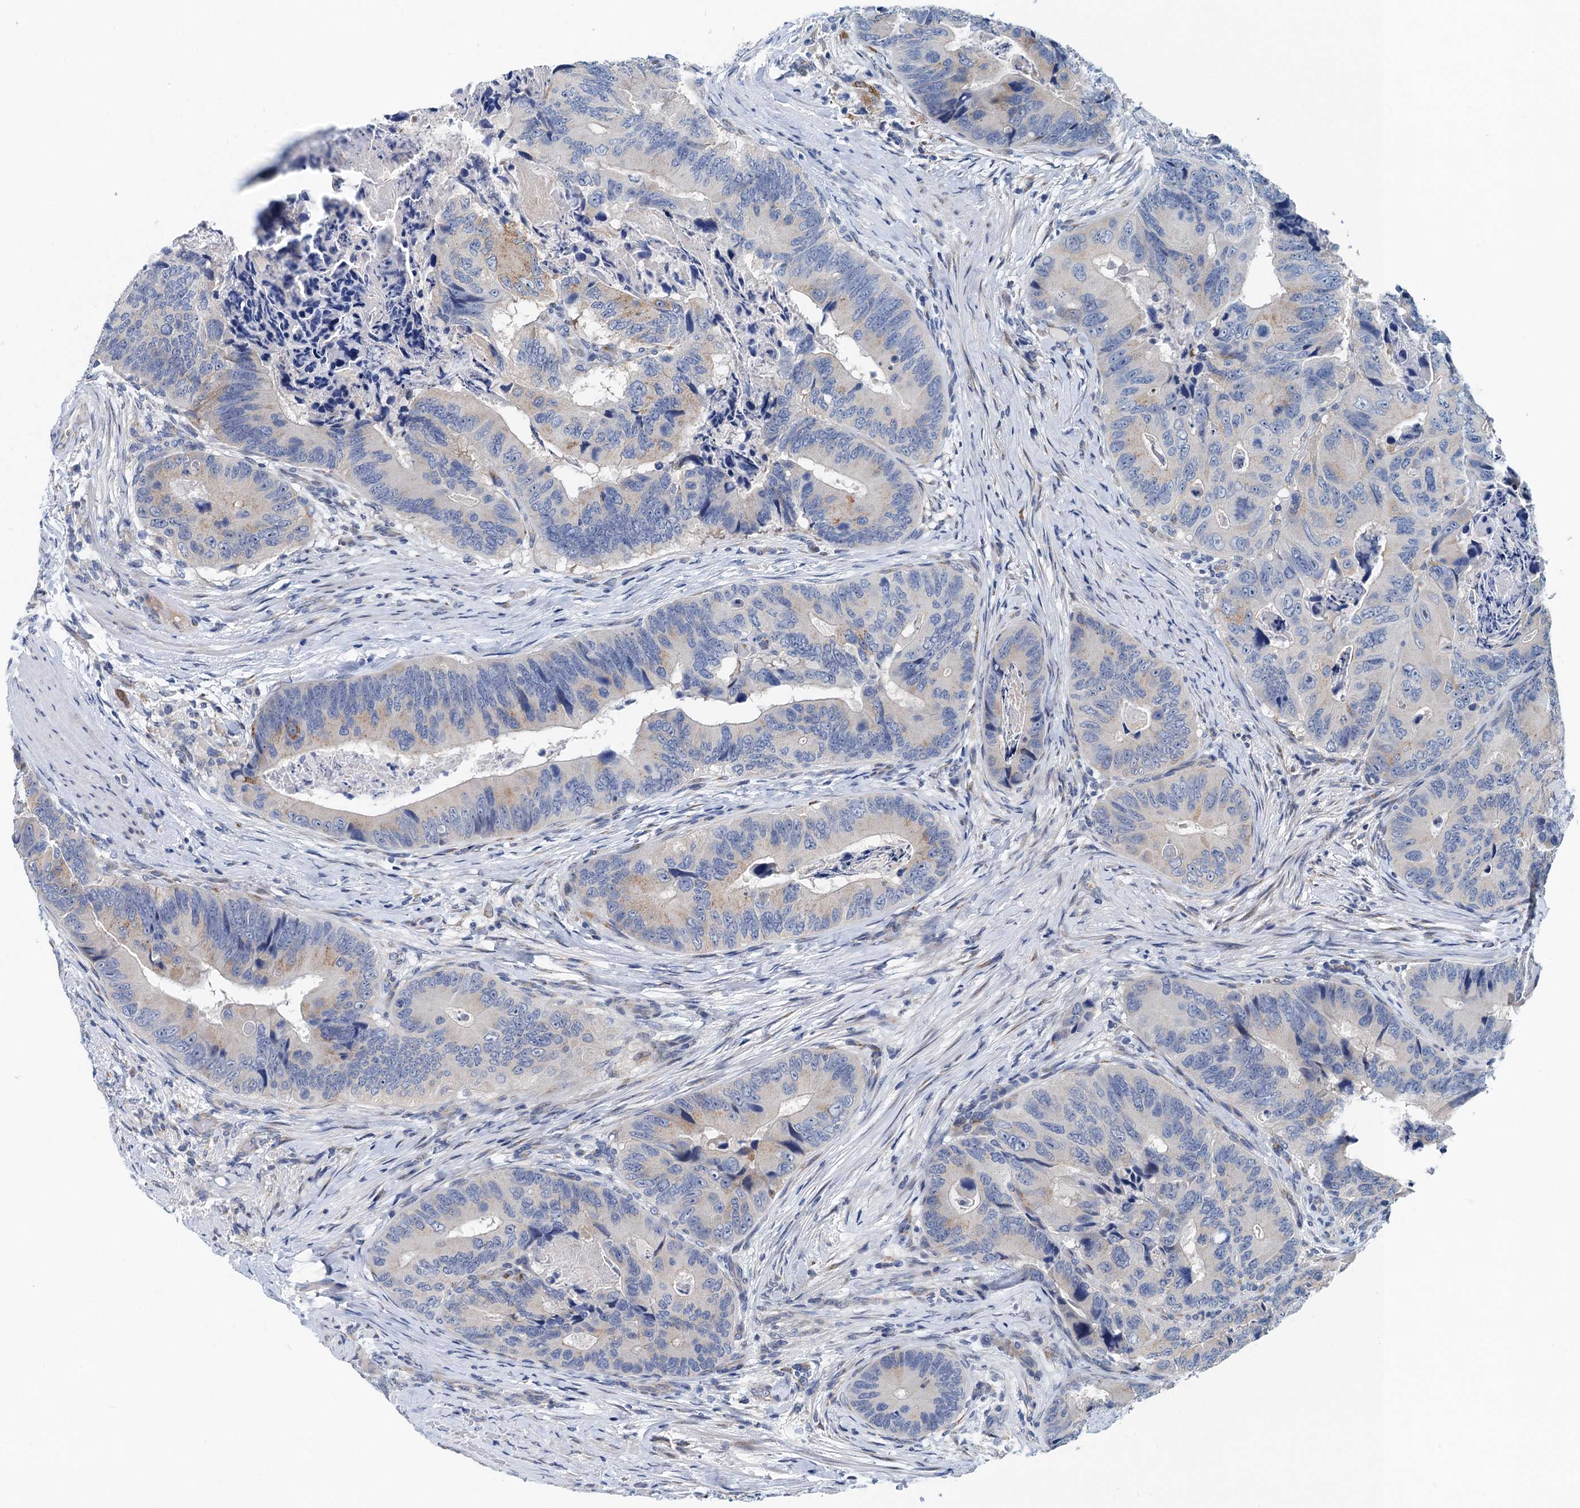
{"staining": {"intensity": "weak", "quantity": "<25%", "location": "cytoplasmic/membranous"}, "tissue": "colorectal cancer", "cell_type": "Tumor cells", "image_type": "cancer", "snomed": [{"axis": "morphology", "description": "Adenocarcinoma, NOS"}, {"axis": "topography", "description": "Colon"}], "caption": "Colorectal cancer stained for a protein using IHC exhibits no positivity tumor cells.", "gene": "NBEA", "patient": {"sex": "male", "age": 84}}